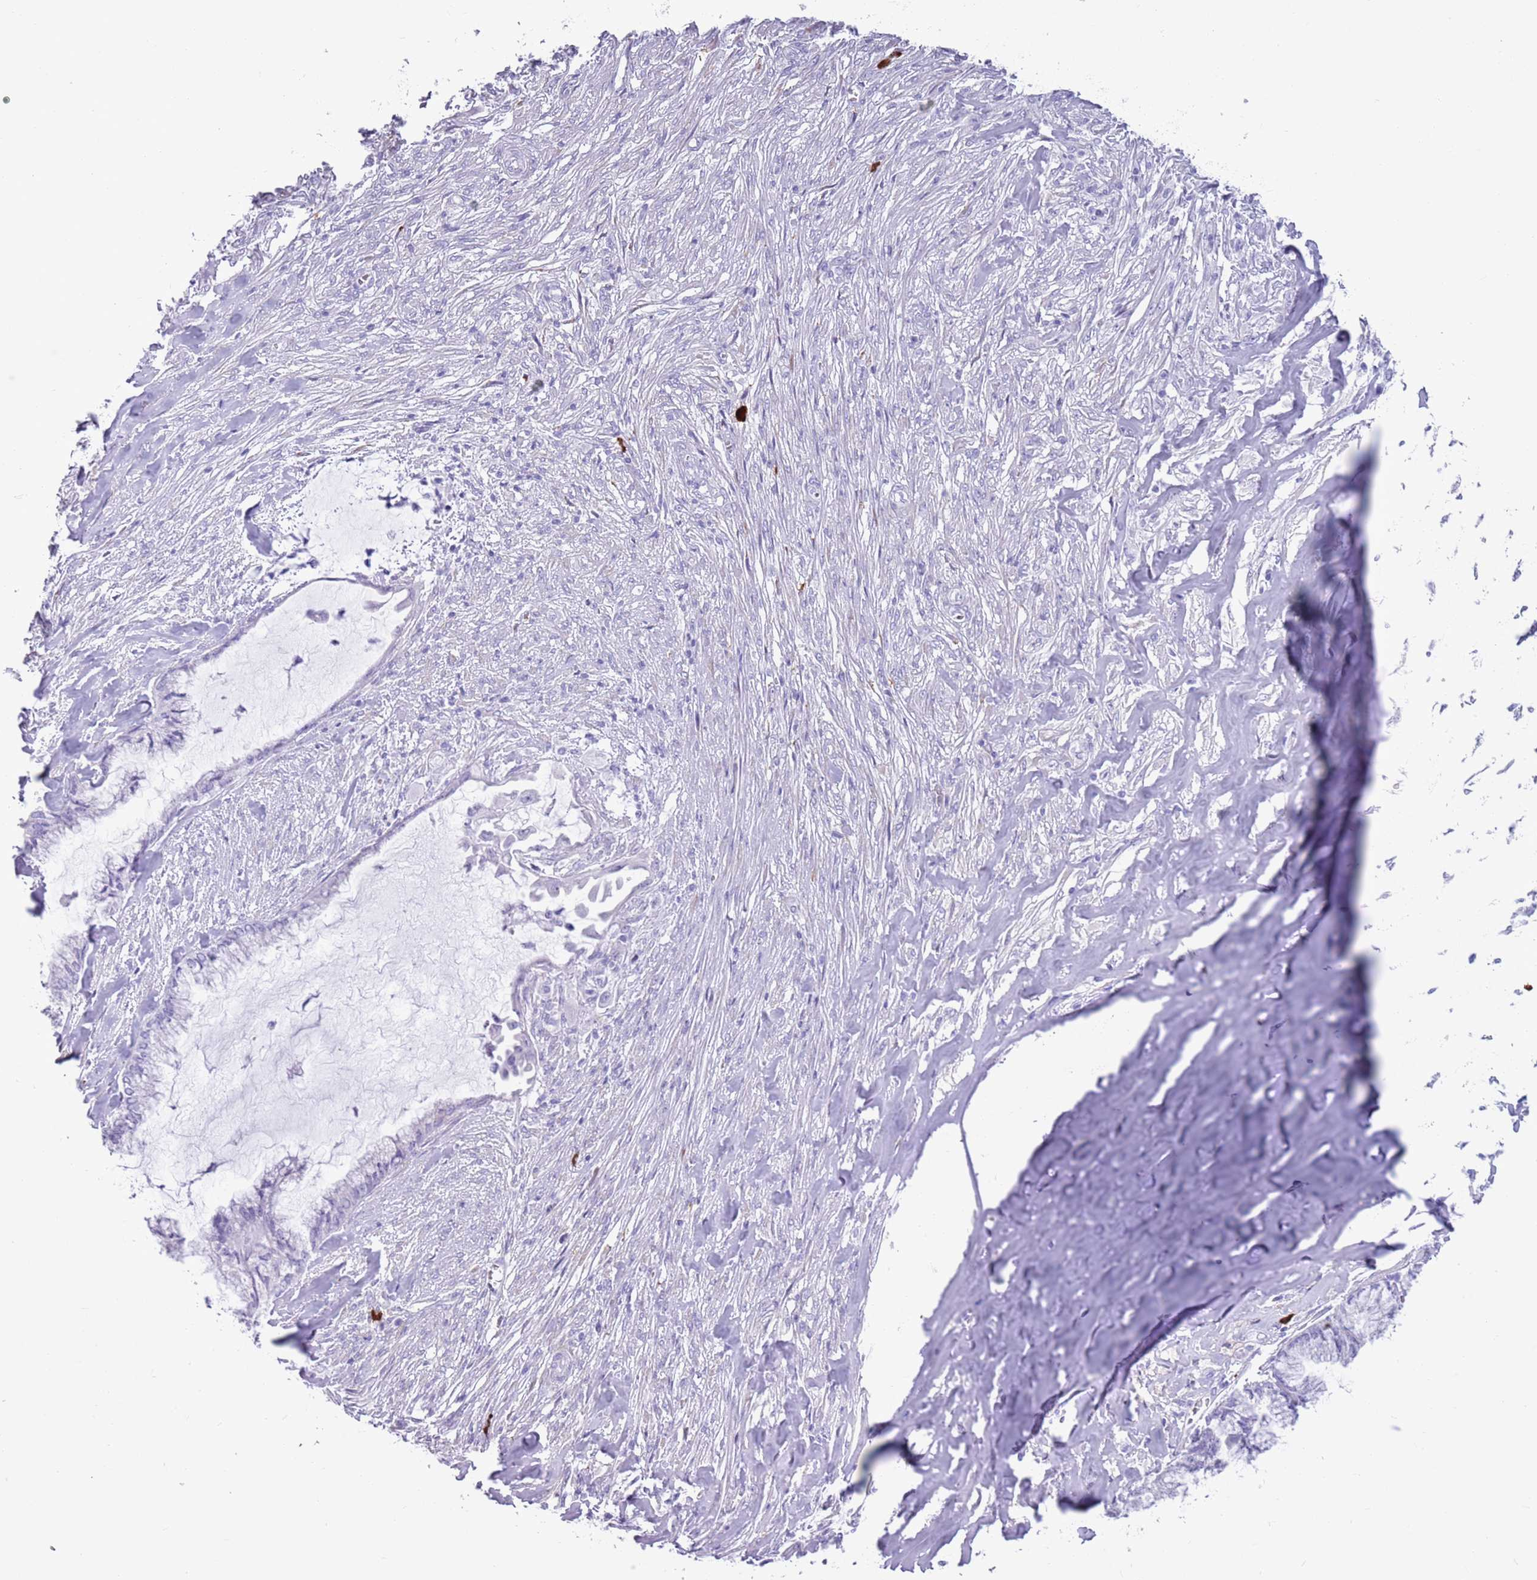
{"staining": {"intensity": "negative", "quantity": "none", "location": "none"}, "tissue": "endometrial cancer", "cell_type": "Tumor cells", "image_type": "cancer", "snomed": [{"axis": "morphology", "description": "Adenocarcinoma, NOS"}, {"axis": "topography", "description": "Endometrium"}], "caption": "Tumor cells are negative for protein expression in human endometrial cancer (adenocarcinoma). Nuclei are stained in blue.", "gene": "LY6G5B", "patient": {"sex": "female", "age": 86}}